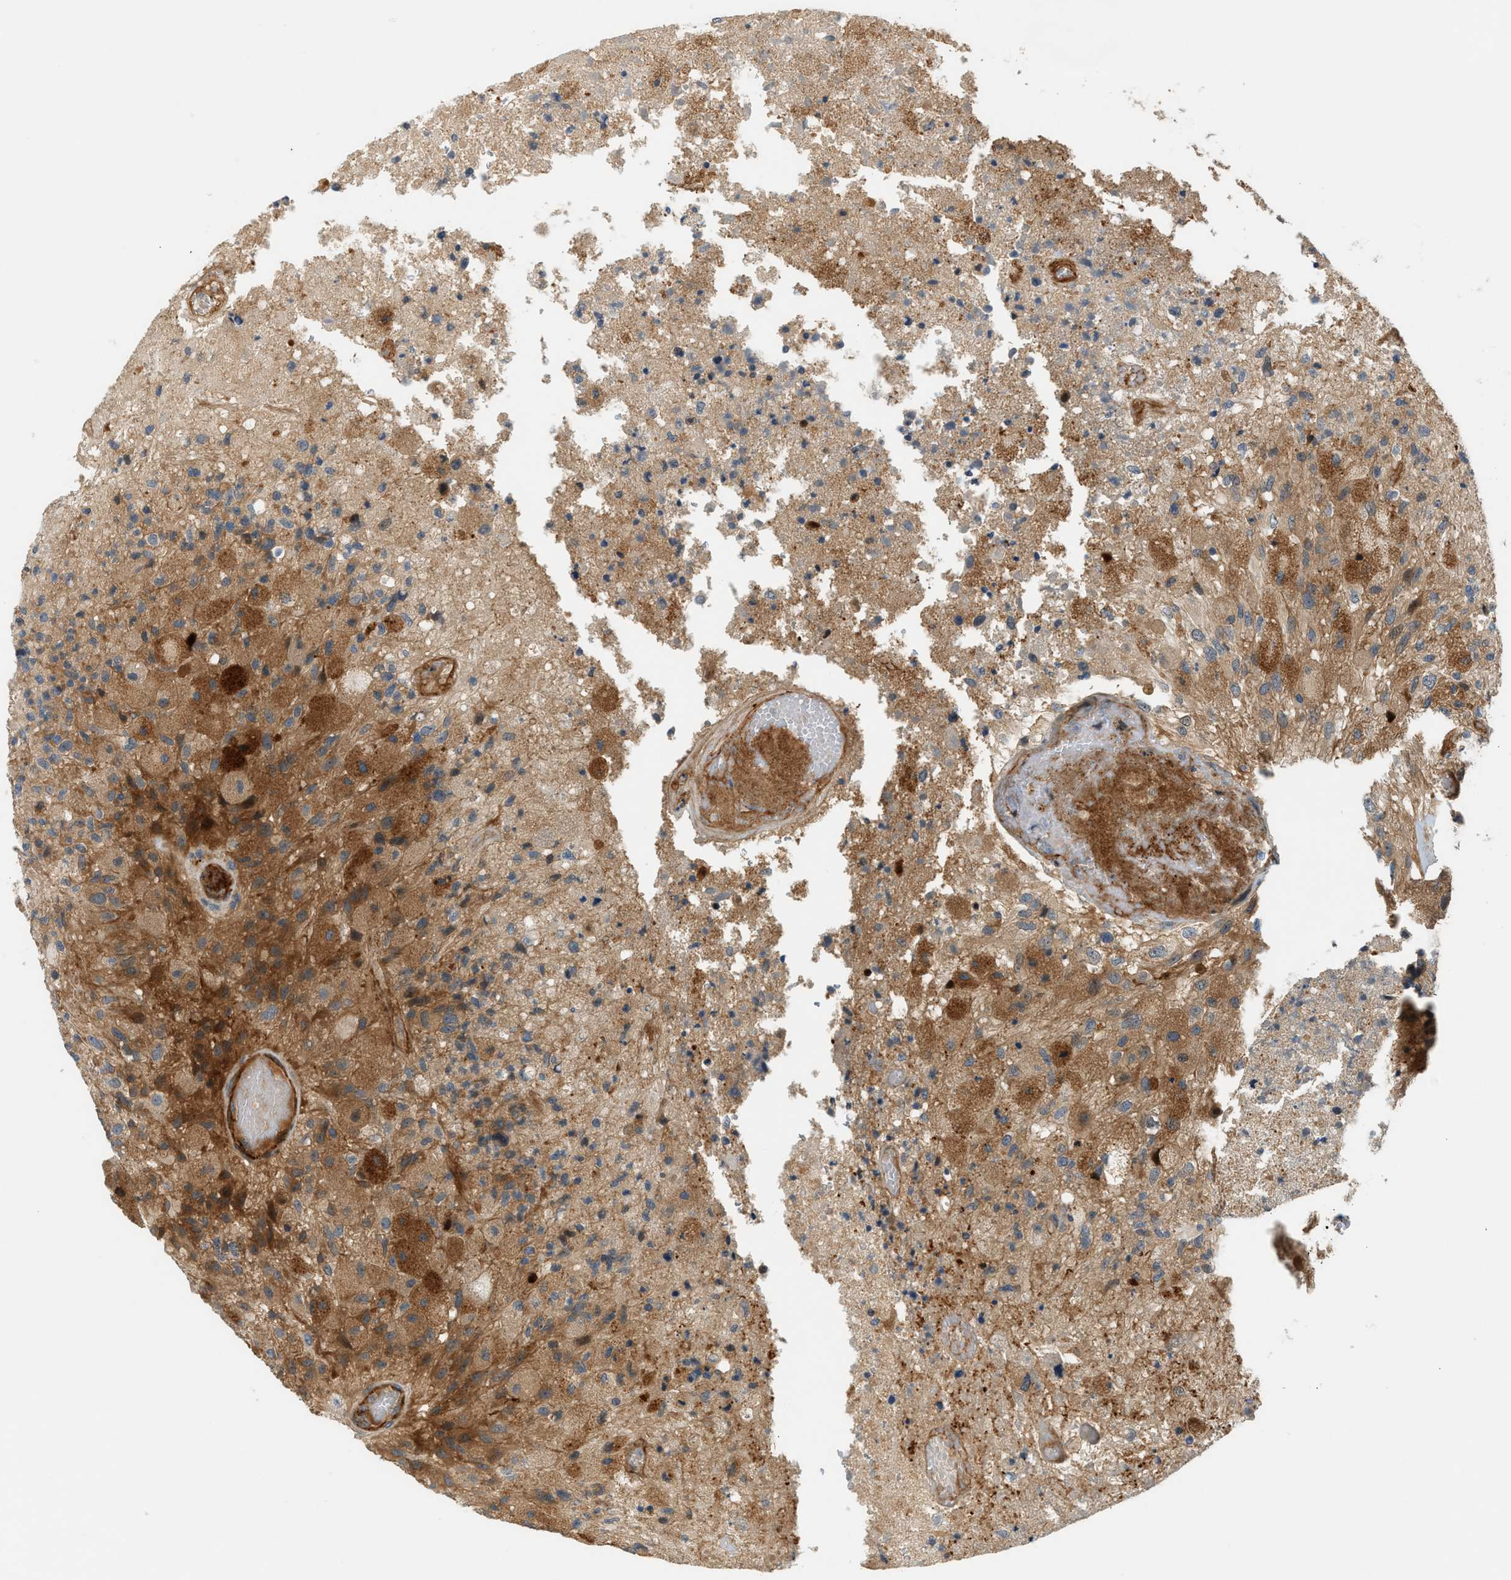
{"staining": {"intensity": "moderate", "quantity": ">75%", "location": "cytoplasmic/membranous"}, "tissue": "glioma", "cell_type": "Tumor cells", "image_type": "cancer", "snomed": [{"axis": "morphology", "description": "Normal tissue, NOS"}, {"axis": "morphology", "description": "Glioma, malignant, High grade"}, {"axis": "topography", "description": "Cerebral cortex"}], "caption": "Immunohistochemistry (IHC) micrograph of human high-grade glioma (malignant) stained for a protein (brown), which displays medium levels of moderate cytoplasmic/membranous staining in about >75% of tumor cells.", "gene": "EDNRA", "patient": {"sex": "male", "age": 77}}